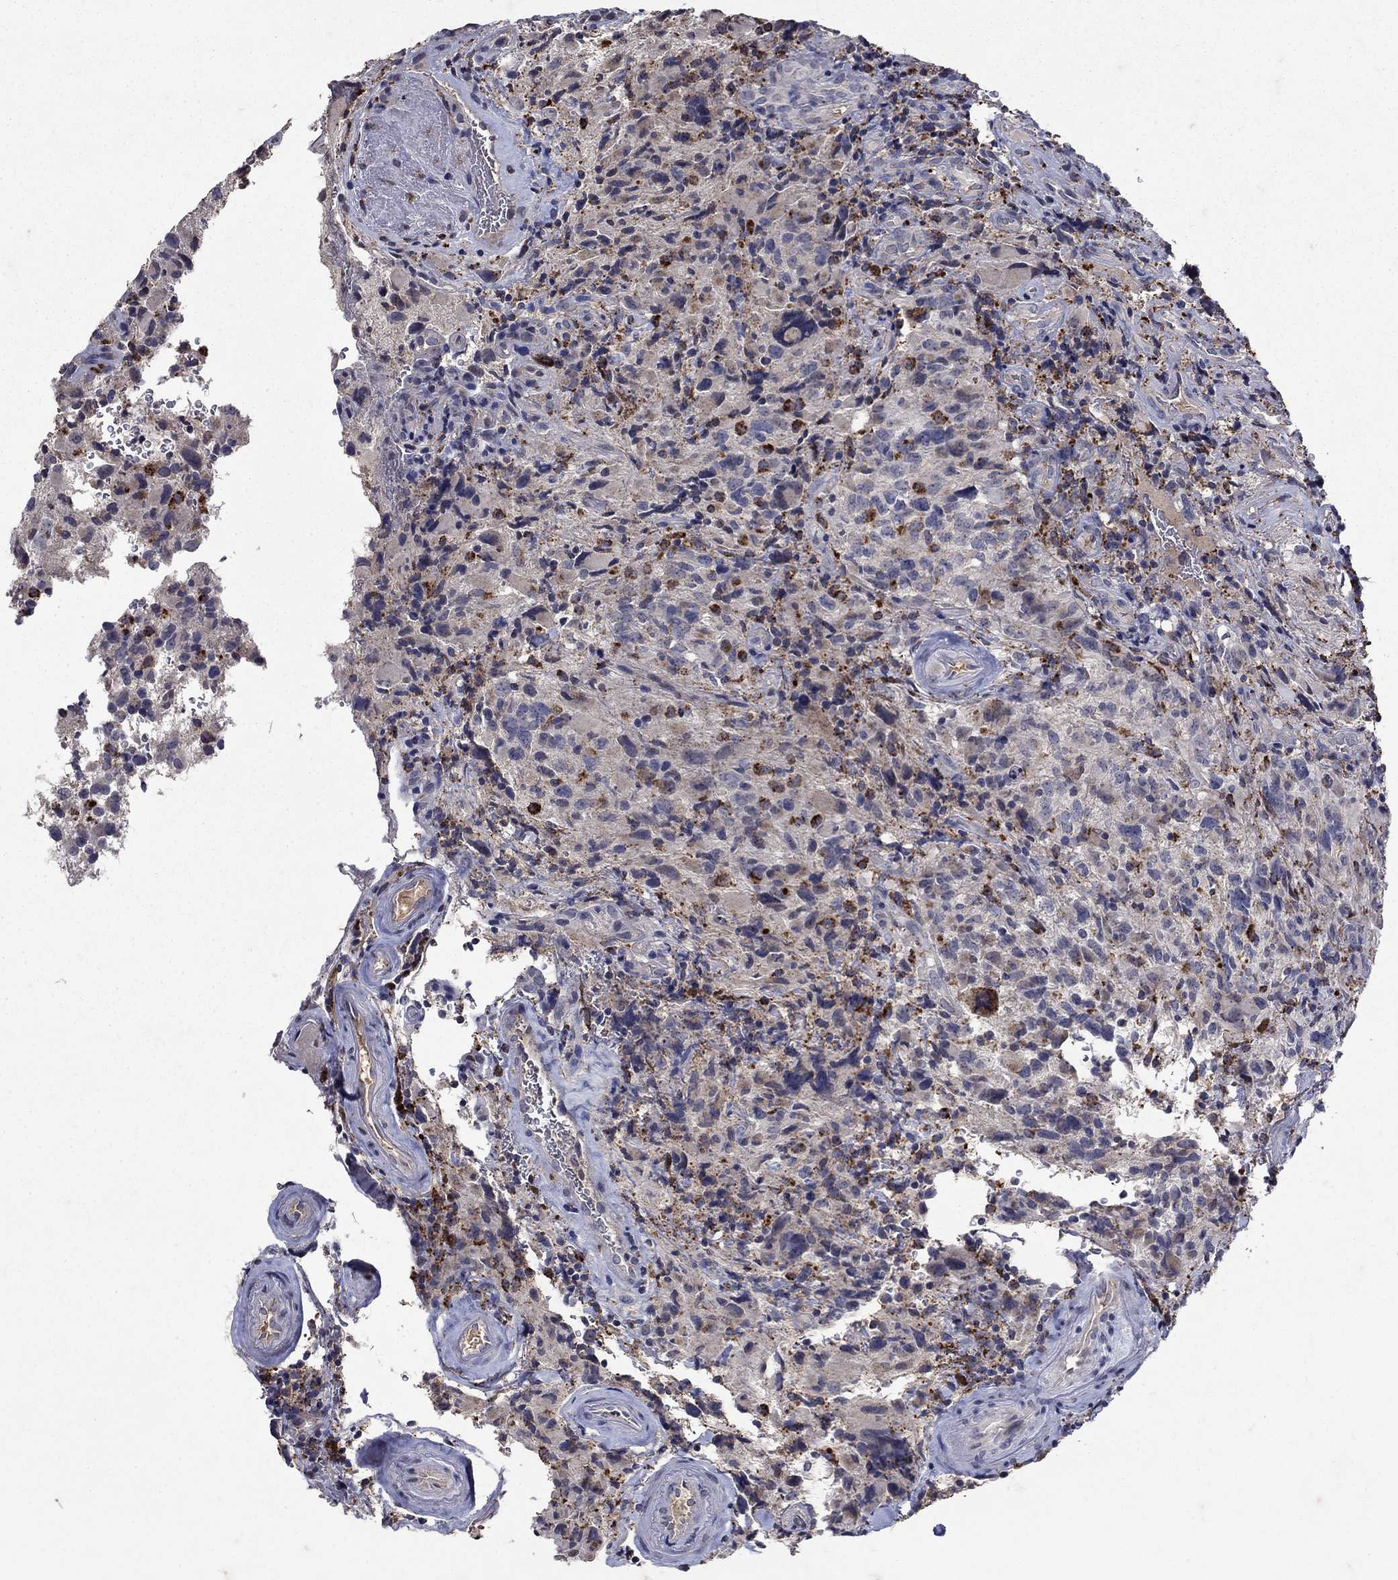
{"staining": {"intensity": "moderate", "quantity": "<25%", "location": "cytoplasmic/membranous"}, "tissue": "glioma", "cell_type": "Tumor cells", "image_type": "cancer", "snomed": [{"axis": "morphology", "description": "Glioma, malignant, NOS"}, {"axis": "morphology", "description": "Glioma, malignant, High grade"}, {"axis": "topography", "description": "Brain"}], "caption": "Immunohistochemistry staining of malignant glioma, which reveals low levels of moderate cytoplasmic/membranous positivity in about <25% of tumor cells indicating moderate cytoplasmic/membranous protein expression. The staining was performed using DAB (brown) for protein detection and nuclei were counterstained in hematoxylin (blue).", "gene": "NPC2", "patient": {"sex": "female", "age": 71}}